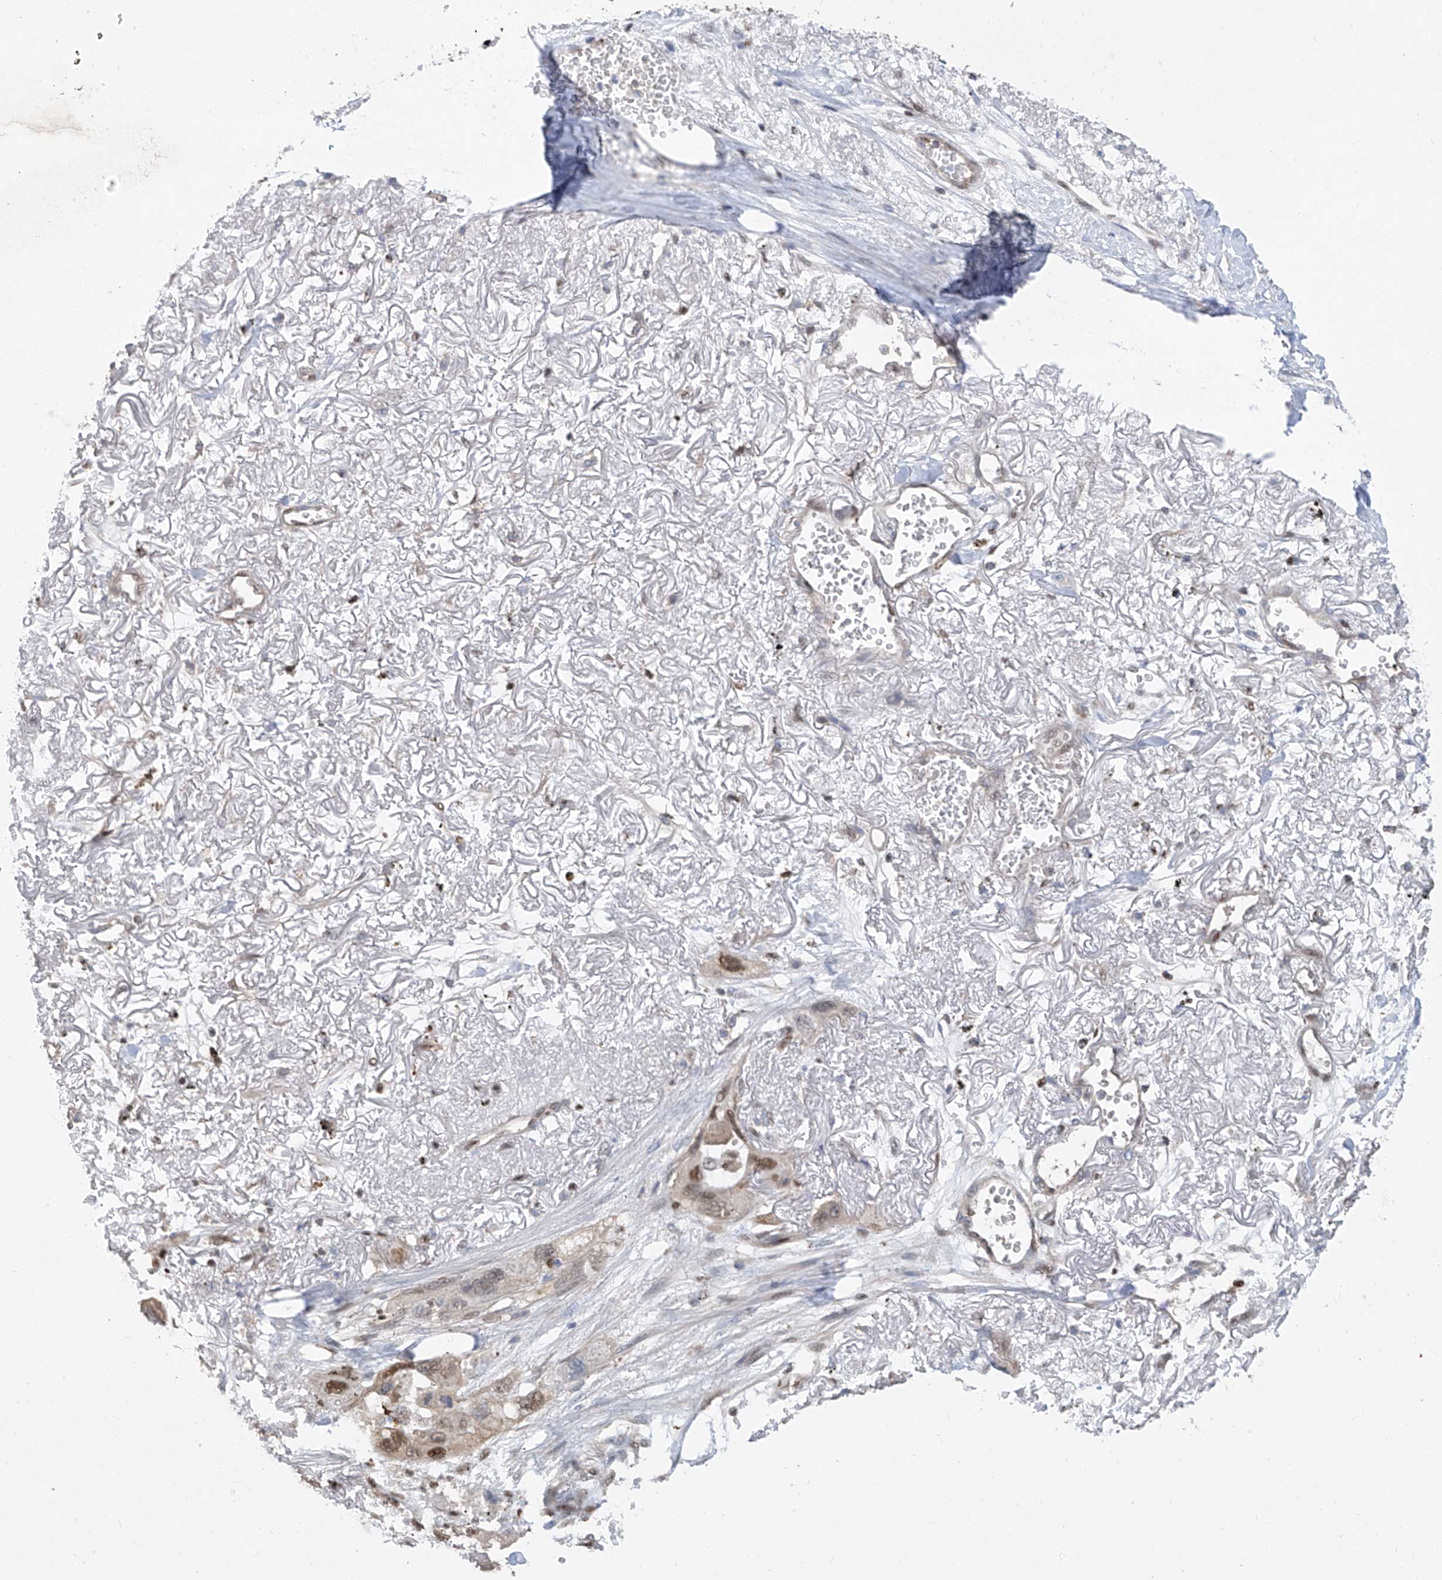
{"staining": {"intensity": "weak", "quantity": "25%-75%", "location": "nuclear"}, "tissue": "lung cancer", "cell_type": "Tumor cells", "image_type": "cancer", "snomed": [{"axis": "morphology", "description": "Squamous cell carcinoma, NOS"}, {"axis": "topography", "description": "Lung"}], "caption": "A histopathology image of human lung cancer (squamous cell carcinoma) stained for a protein exhibits weak nuclear brown staining in tumor cells.", "gene": "PMM1", "patient": {"sex": "female", "age": 73}}